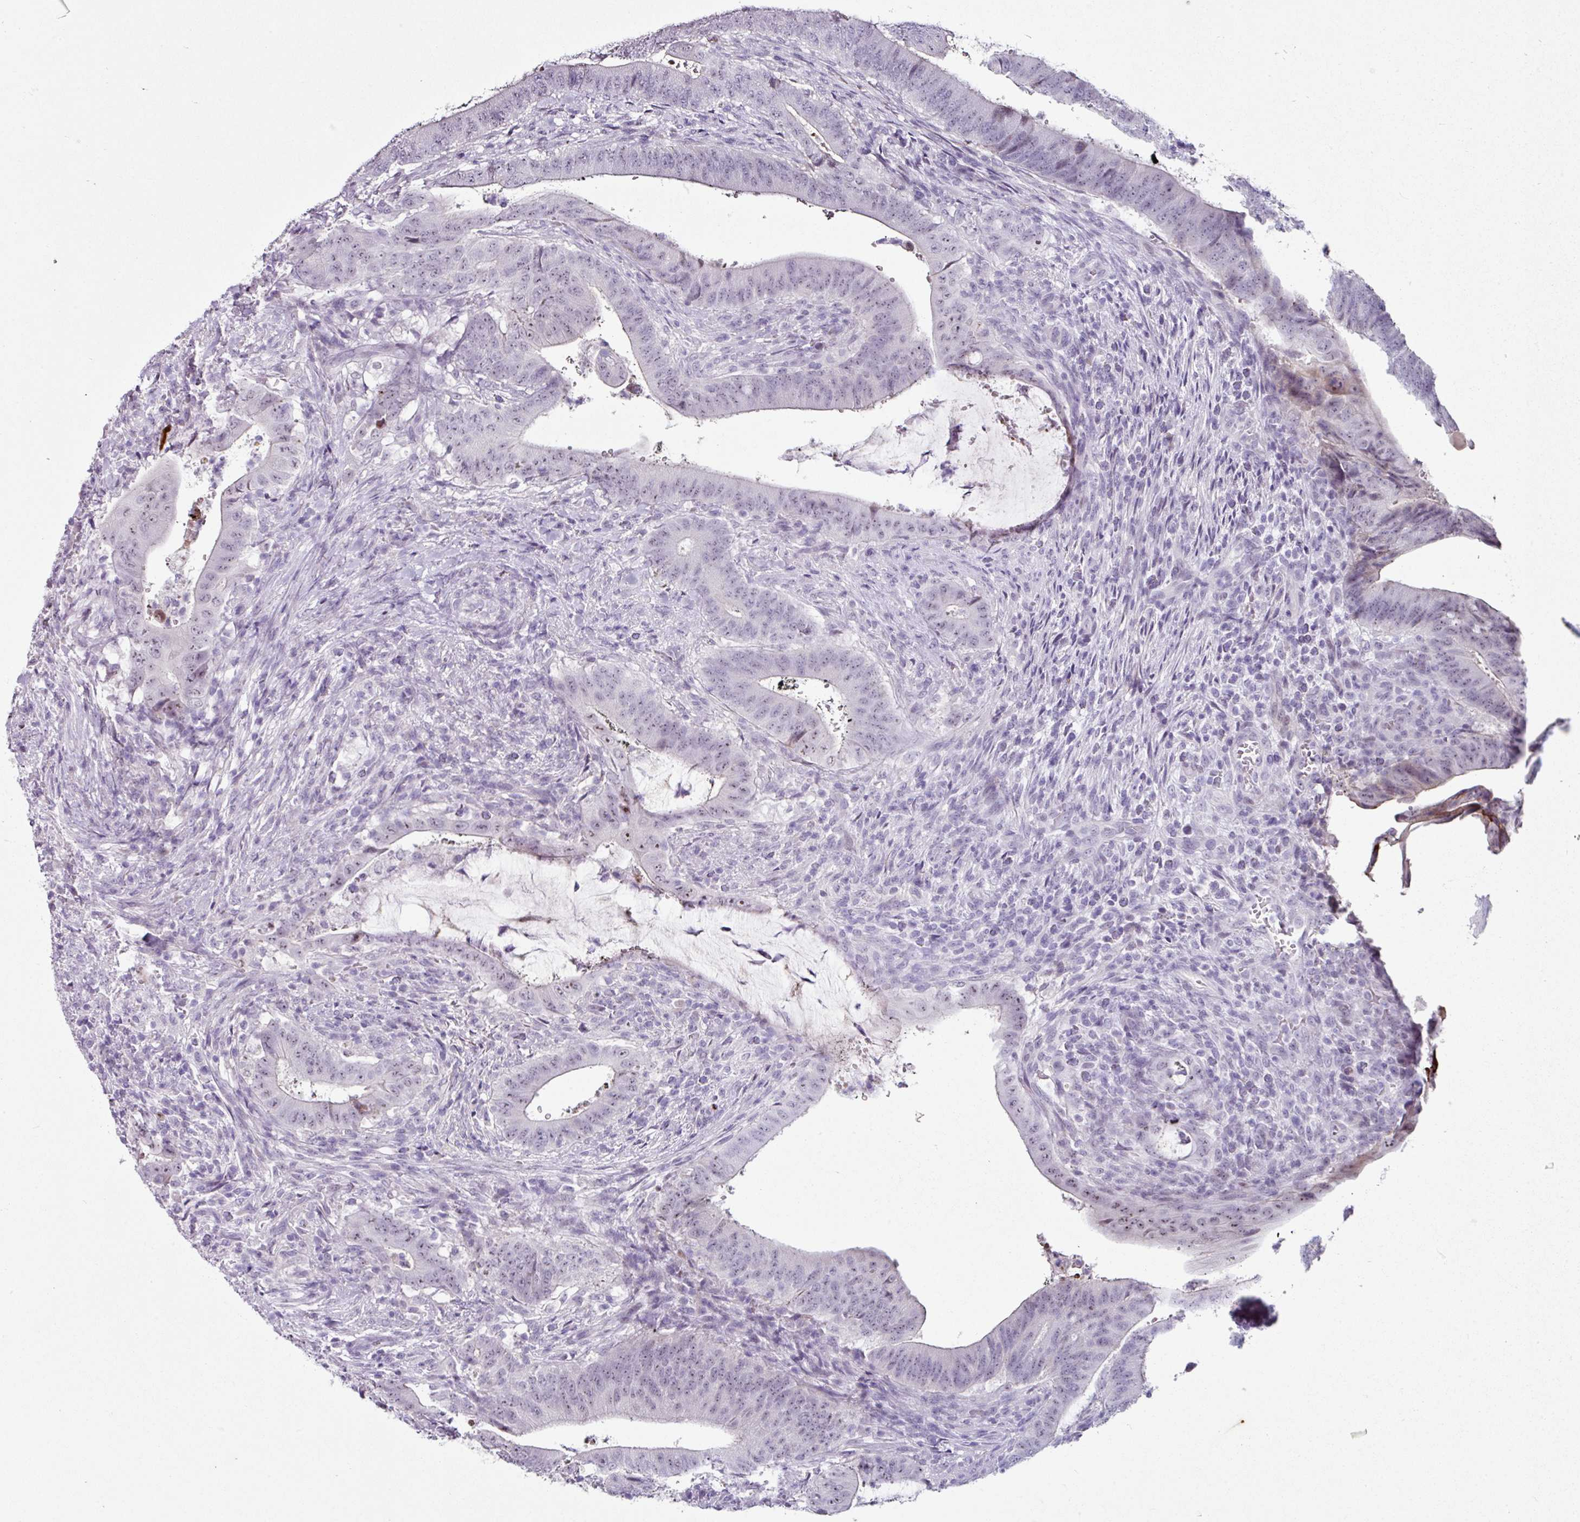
{"staining": {"intensity": "strong", "quantity": "<25%", "location": "cytoplasmic/membranous,nuclear"}, "tissue": "colorectal cancer", "cell_type": "Tumor cells", "image_type": "cancer", "snomed": [{"axis": "morphology", "description": "Adenocarcinoma, NOS"}, {"axis": "topography", "description": "Colon"}], "caption": "Immunohistochemistry of human colorectal adenocarcinoma shows medium levels of strong cytoplasmic/membranous and nuclear expression in about <25% of tumor cells.", "gene": "TRA2A", "patient": {"sex": "female", "age": 43}}